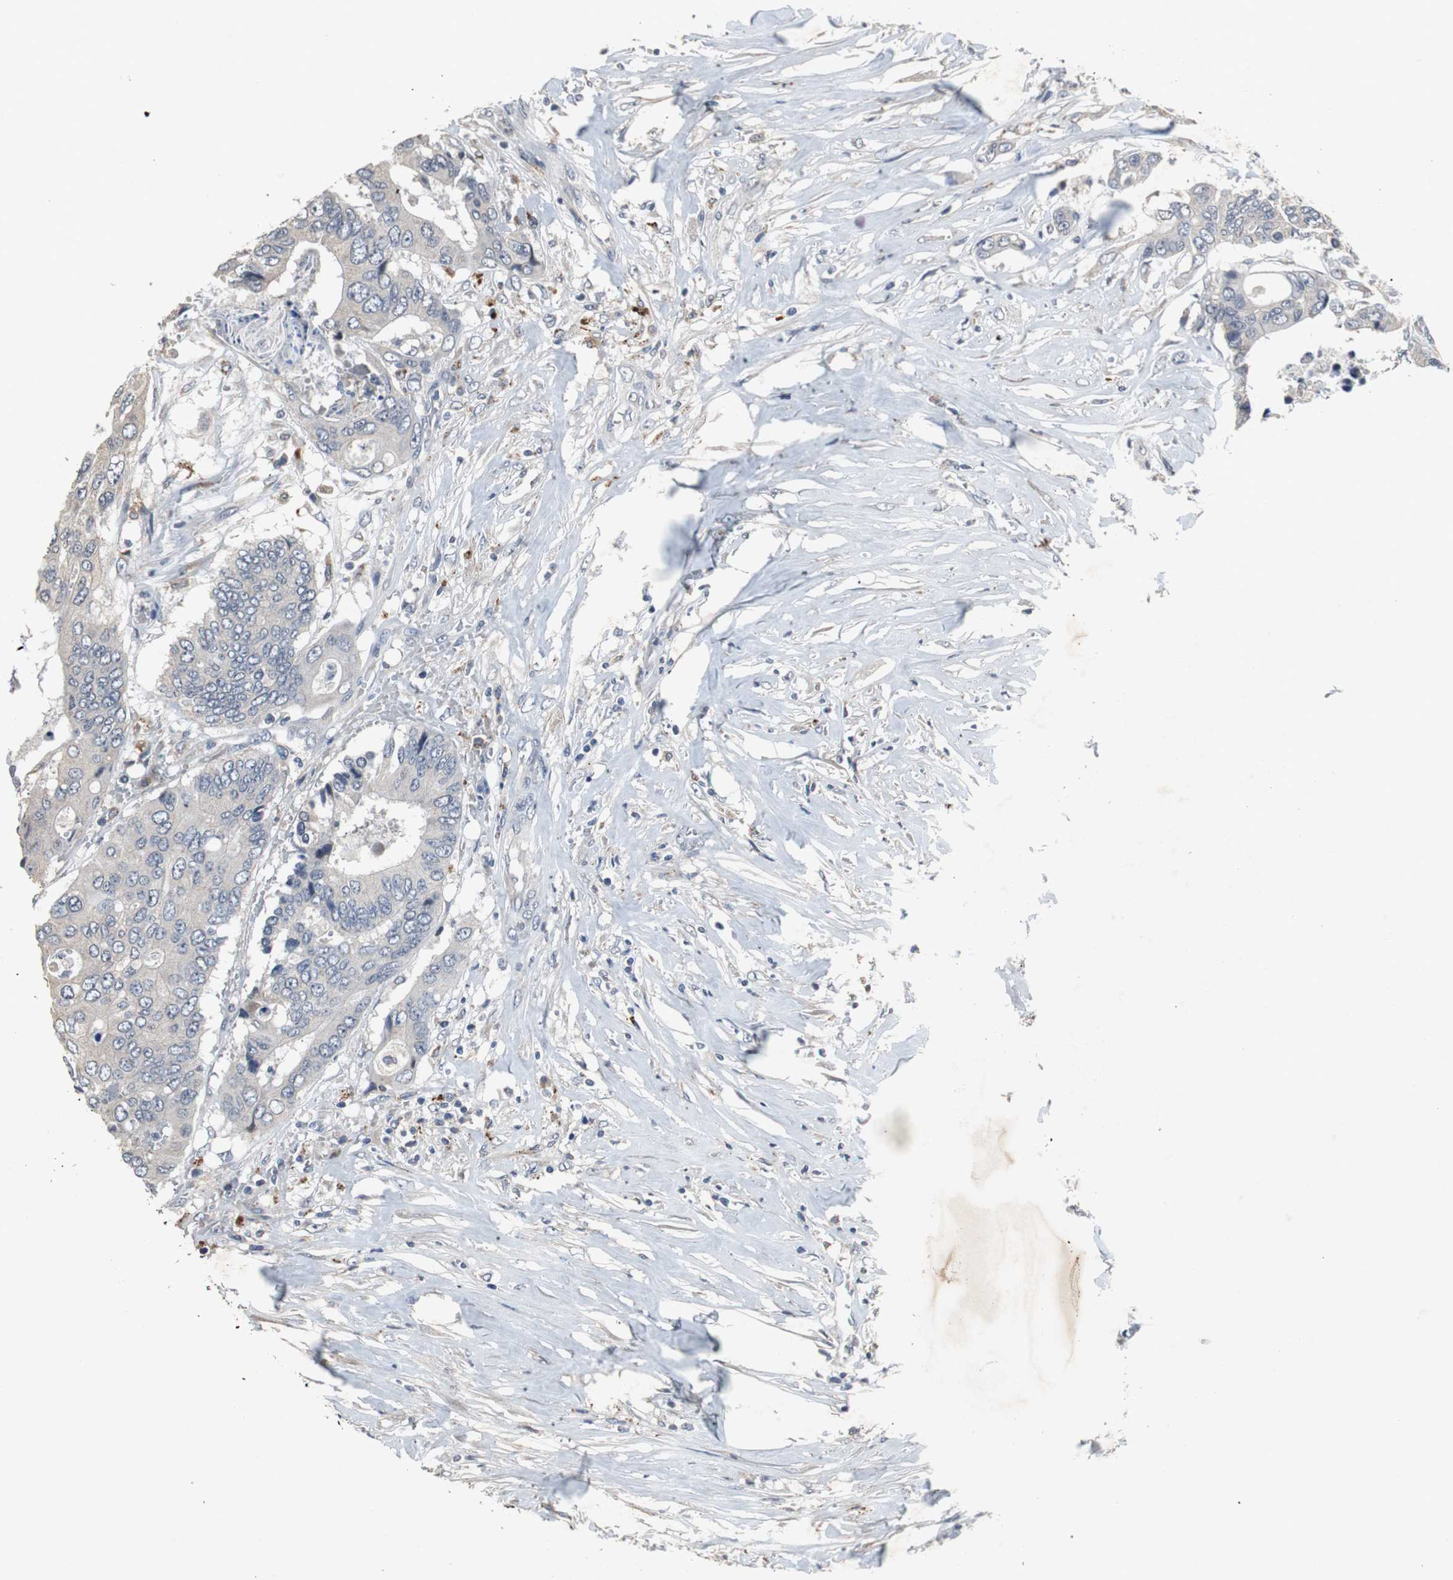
{"staining": {"intensity": "weak", "quantity": "<25%", "location": "cytoplasmic/membranous"}, "tissue": "colorectal cancer", "cell_type": "Tumor cells", "image_type": "cancer", "snomed": [{"axis": "morphology", "description": "Adenocarcinoma, NOS"}, {"axis": "topography", "description": "Rectum"}], "caption": "IHC of colorectal cancer (adenocarcinoma) exhibits no expression in tumor cells.", "gene": "PCYT1B", "patient": {"sex": "male", "age": 55}}